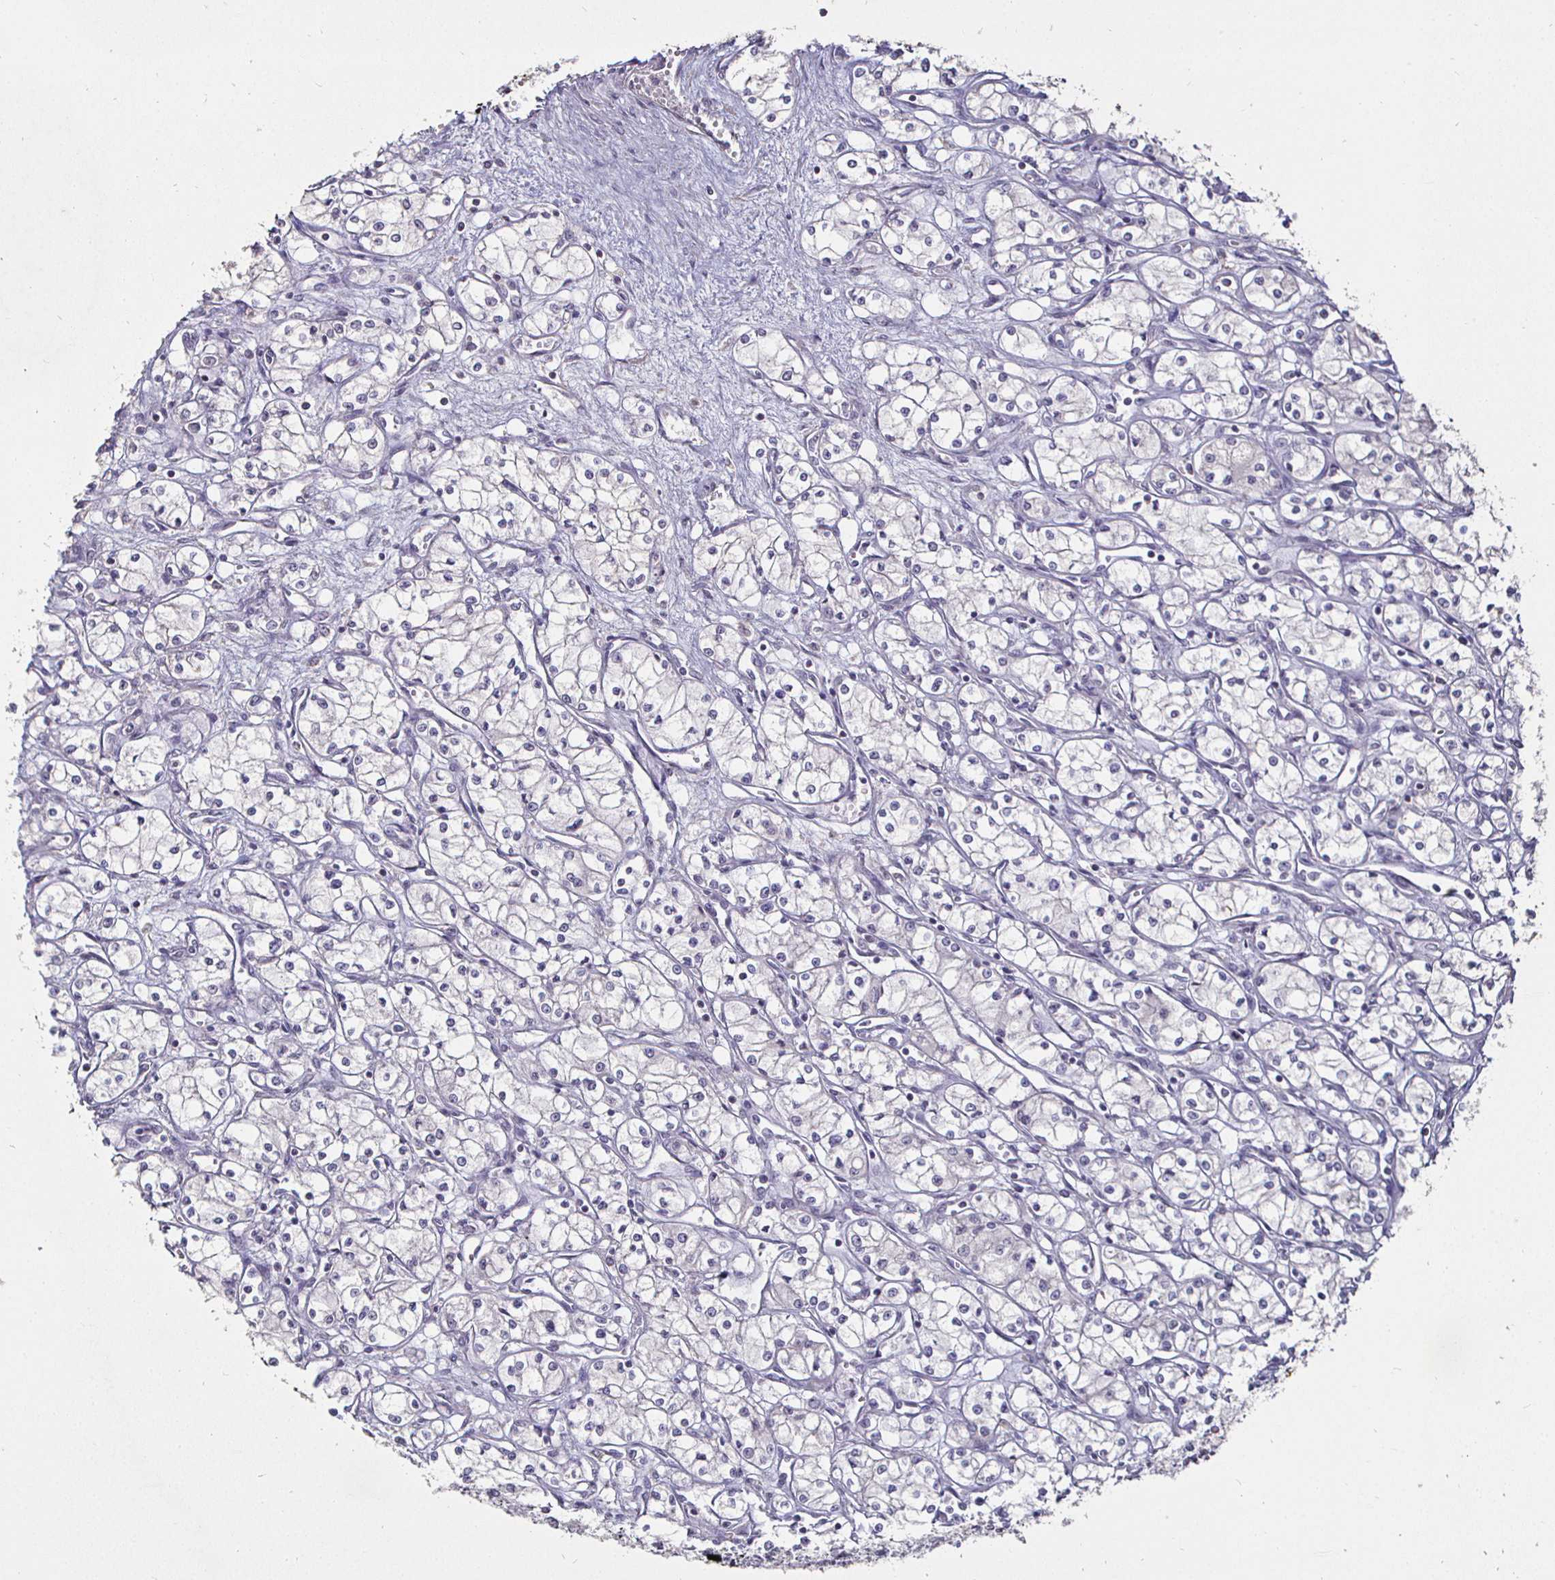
{"staining": {"intensity": "negative", "quantity": "none", "location": "none"}, "tissue": "renal cancer", "cell_type": "Tumor cells", "image_type": "cancer", "snomed": [{"axis": "morphology", "description": "Normal tissue, NOS"}, {"axis": "morphology", "description": "Adenocarcinoma, NOS"}, {"axis": "topography", "description": "Kidney"}], "caption": "Micrograph shows no significant protein staining in tumor cells of adenocarcinoma (renal).", "gene": "MLH1", "patient": {"sex": "male", "age": 59}}